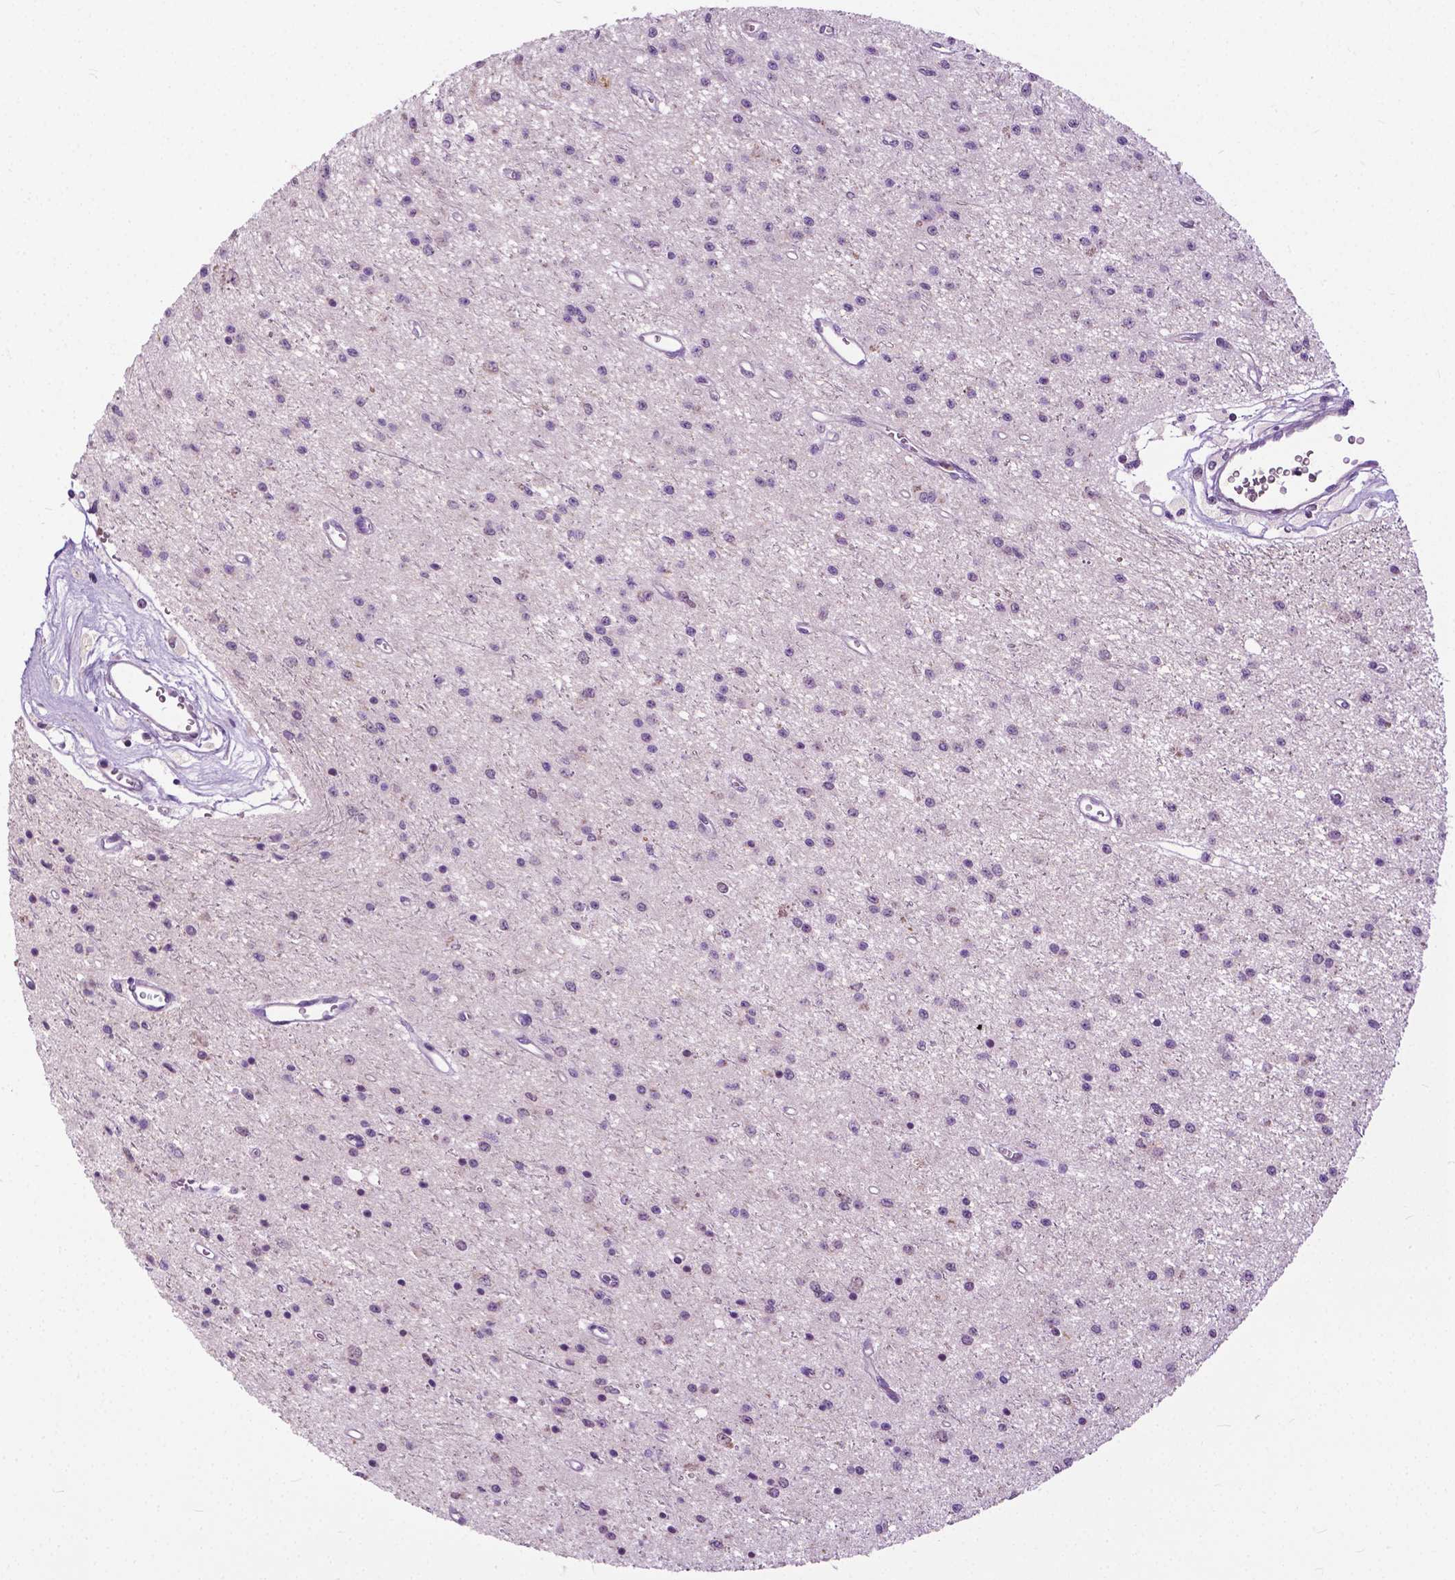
{"staining": {"intensity": "negative", "quantity": "none", "location": "none"}, "tissue": "glioma", "cell_type": "Tumor cells", "image_type": "cancer", "snomed": [{"axis": "morphology", "description": "Glioma, malignant, Low grade"}, {"axis": "topography", "description": "Brain"}], "caption": "DAB (3,3'-diaminobenzidine) immunohistochemical staining of human low-grade glioma (malignant) reveals no significant expression in tumor cells. (Brightfield microscopy of DAB IHC at high magnification).", "gene": "TTC9B", "patient": {"sex": "female", "age": 45}}